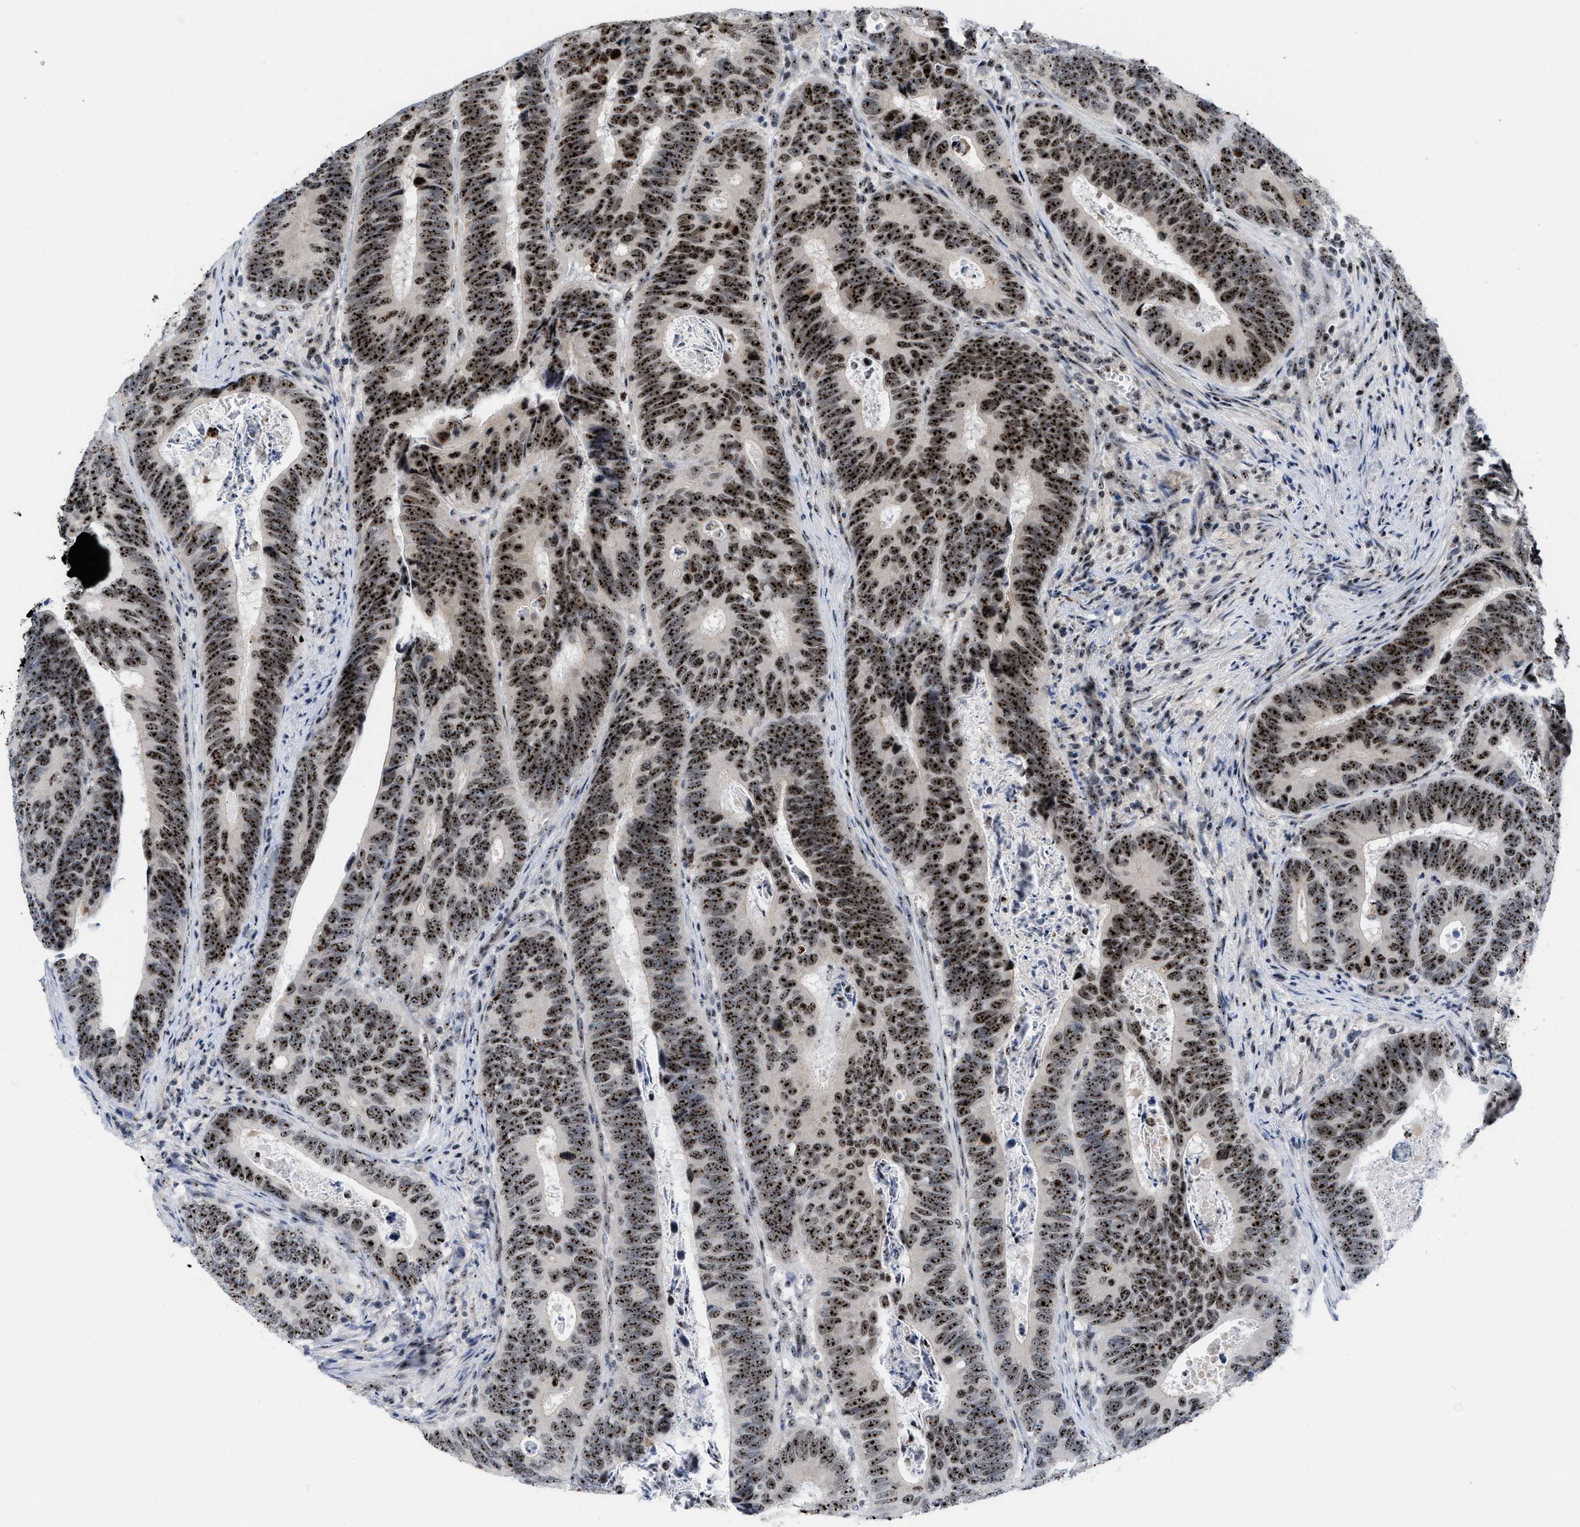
{"staining": {"intensity": "strong", "quantity": ">75%", "location": "nuclear"}, "tissue": "colorectal cancer", "cell_type": "Tumor cells", "image_type": "cancer", "snomed": [{"axis": "morphology", "description": "Inflammation, NOS"}, {"axis": "morphology", "description": "Adenocarcinoma, NOS"}, {"axis": "topography", "description": "Colon"}], "caption": "Colorectal cancer tissue demonstrates strong nuclear staining in about >75% of tumor cells", "gene": "NOP58", "patient": {"sex": "male", "age": 72}}